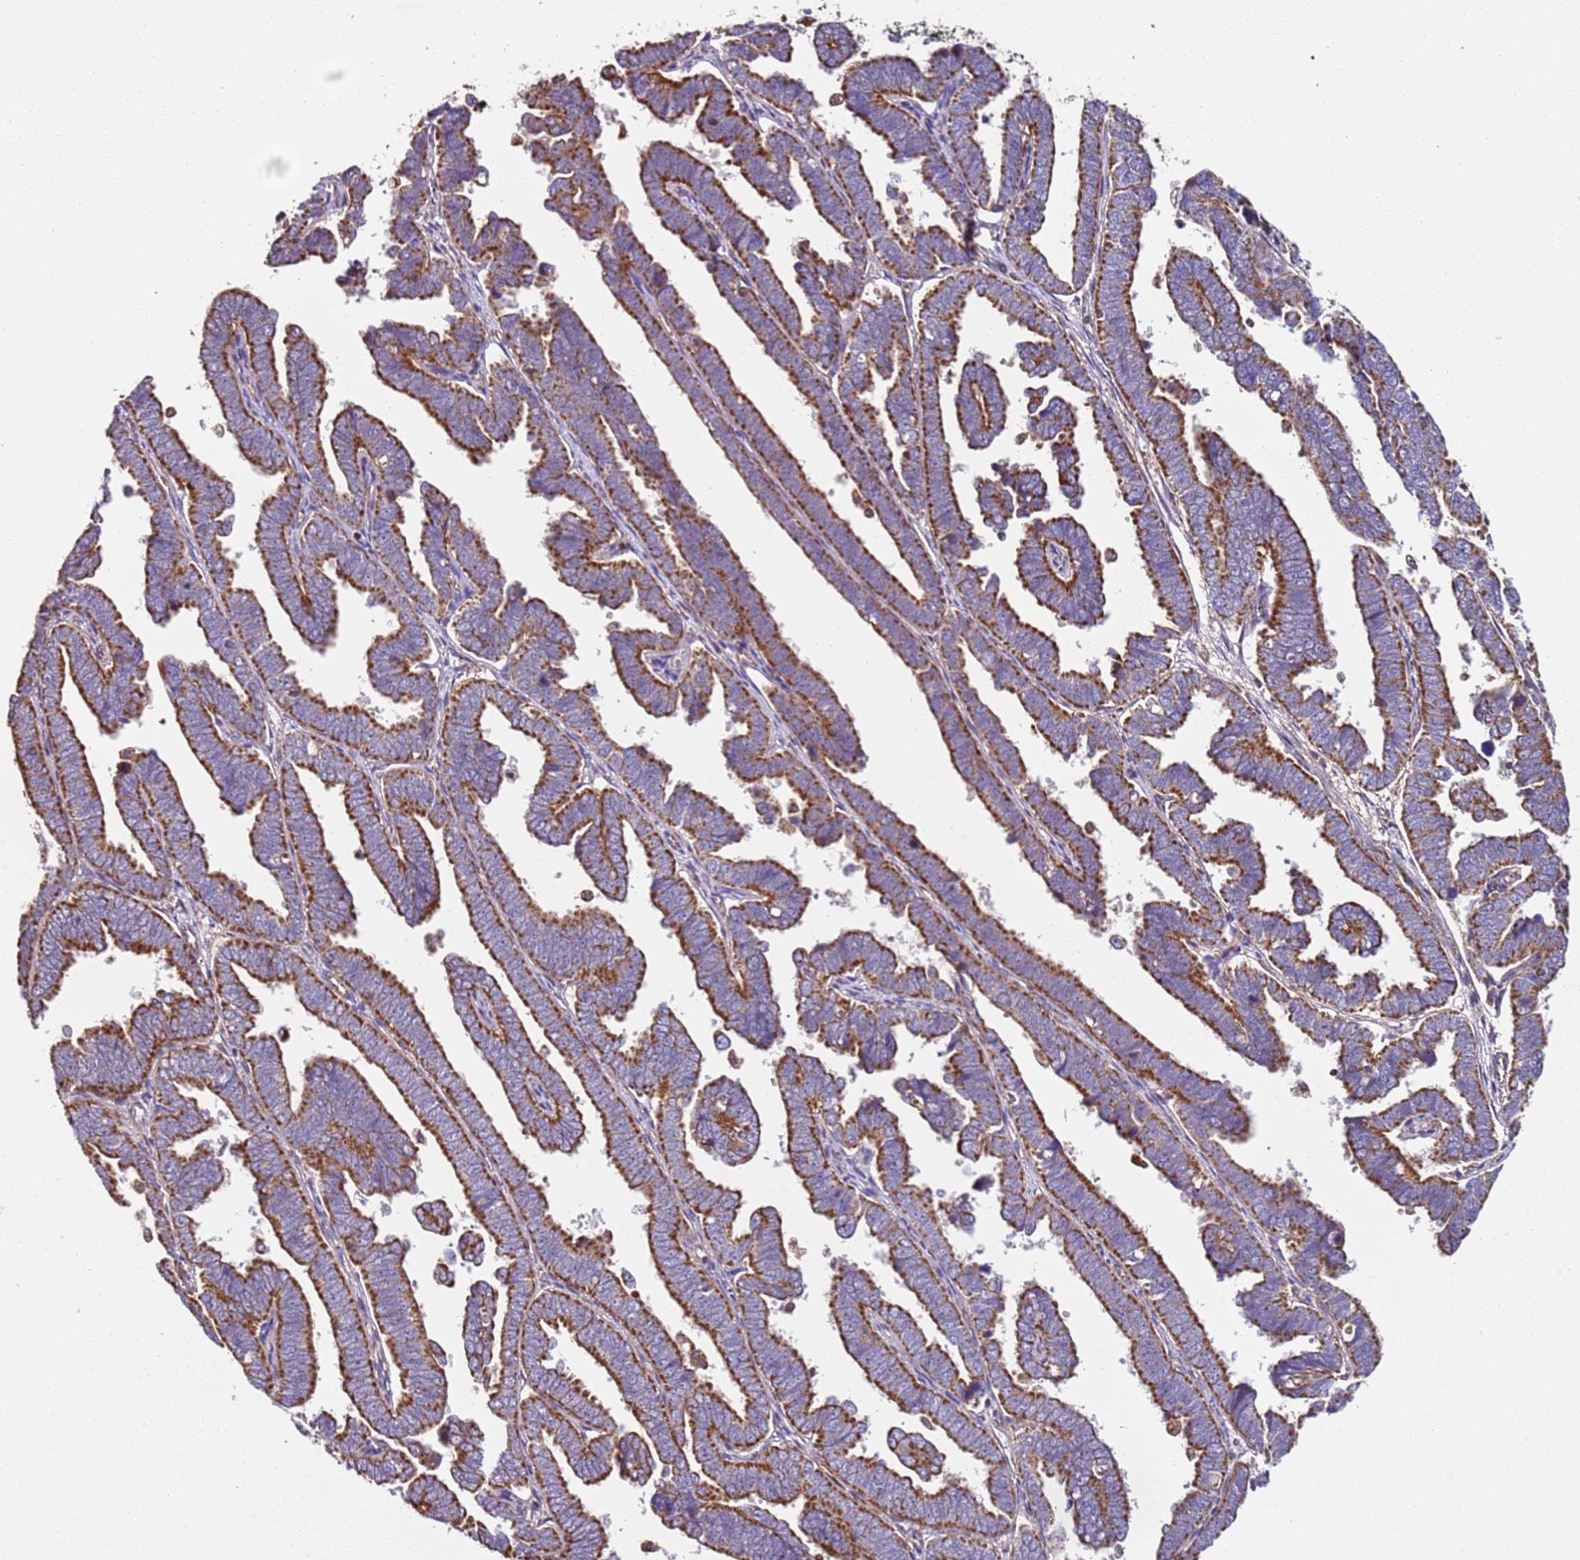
{"staining": {"intensity": "moderate", "quantity": ">75%", "location": "cytoplasmic/membranous"}, "tissue": "endometrial cancer", "cell_type": "Tumor cells", "image_type": "cancer", "snomed": [{"axis": "morphology", "description": "Adenocarcinoma, NOS"}, {"axis": "topography", "description": "Endometrium"}], "caption": "Adenocarcinoma (endometrial) tissue shows moderate cytoplasmic/membranous expression in about >75% of tumor cells The staining is performed using DAB brown chromogen to label protein expression. The nuclei are counter-stained blue using hematoxylin.", "gene": "RMND5A", "patient": {"sex": "female", "age": 75}}